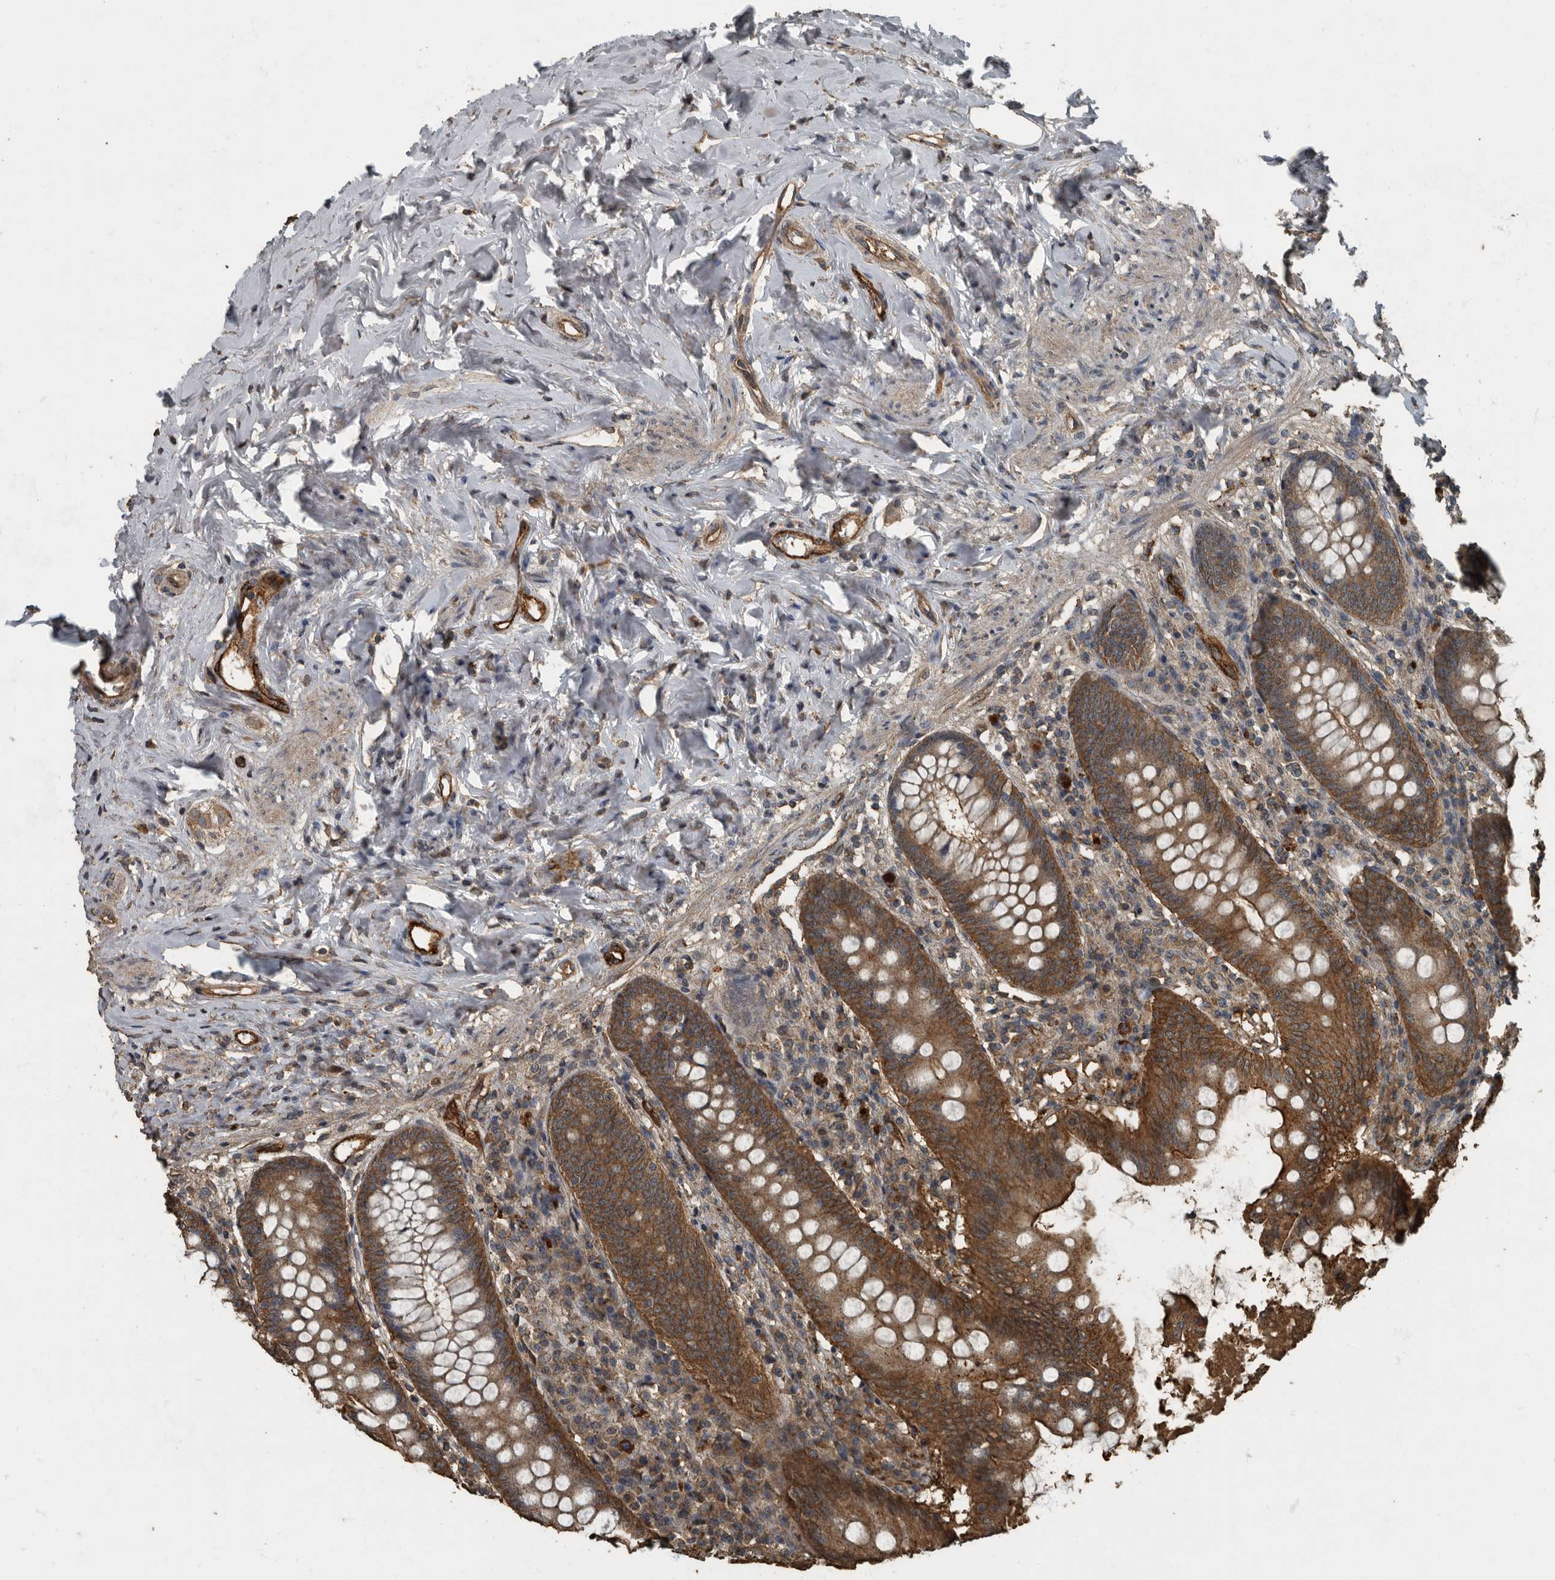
{"staining": {"intensity": "strong", "quantity": ">75%", "location": "cytoplasmic/membranous"}, "tissue": "appendix", "cell_type": "Glandular cells", "image_type": "normal", "snomed": [{"axis": "morphology", "description": "Normal tissue, NOS"}, {"axis": "topography", "description": "Appendix"}], "caption": "Approximately >75% of glandular cells in normal human appendix exhibit strong cytoplasmic/membranous protein staining as visualized by brown immunohistochemical staining.", "gene": "IL15RA", "patient": {"sex": "female", "age": 54}}